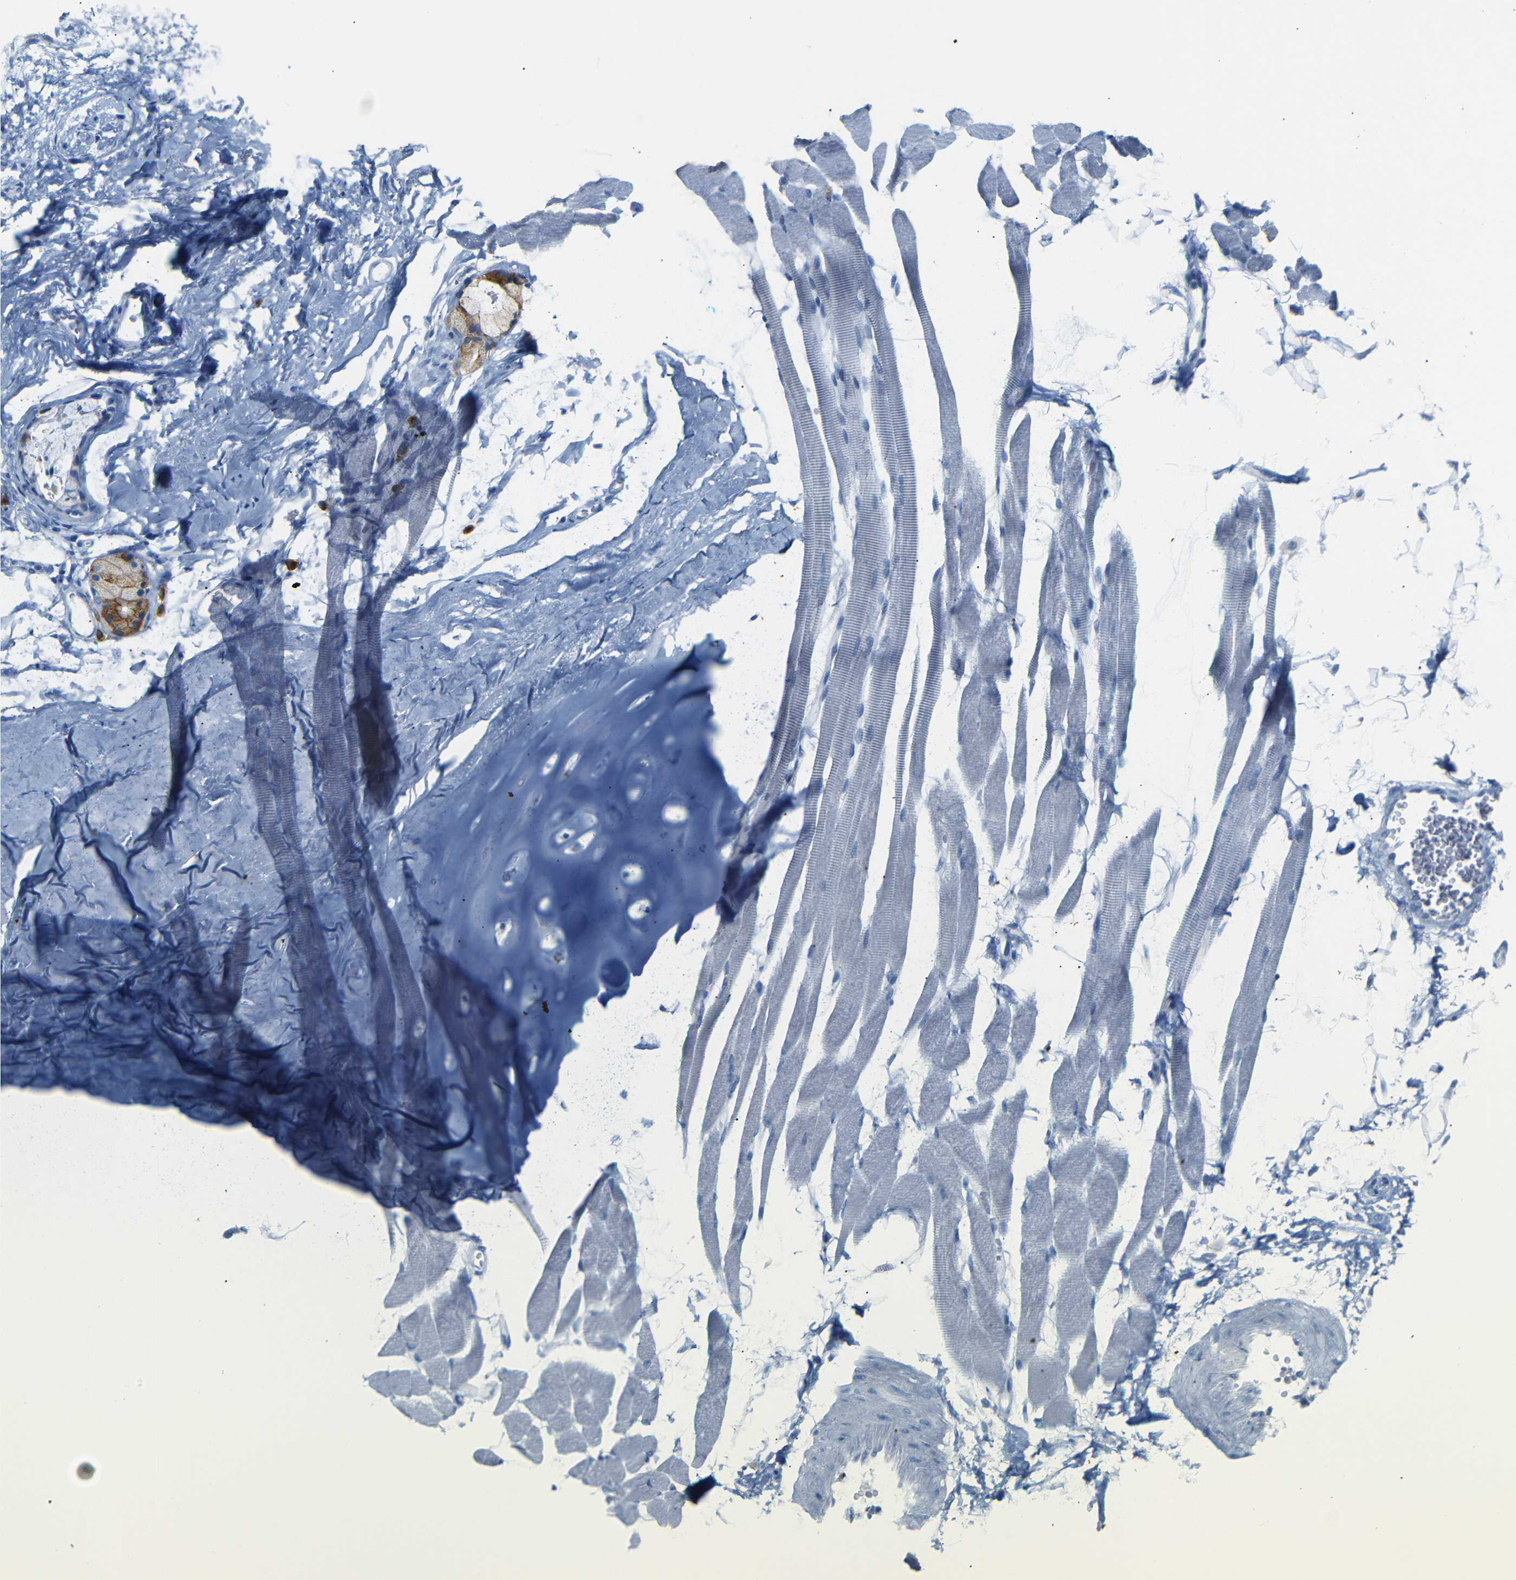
{"staining": {"intensity": "negative", "quantity": "none", "location": "none"}, "tissue": "skeletal muscle", "cell_type": "Myocytes", "image_type": "normal", "snomed": [{"axis": "morphology", "description": "Normal tissue, NOS"}, {"axis": "topography", "description": "Skeletal muscle"}, {"axis": "topography", "description": "Oral tissue"}, {"axis": "topography", "description": "Peripheral nerve tissue"}], "caption": "Immunohistochemistry (IHC) photomicrograph of benign skeletal muscle: skeletal muscle stained with DAB reveals no significant protein expression in myocytes.", "gene": "FCRL1", "patient": {"sex": "female", "age": 84}}